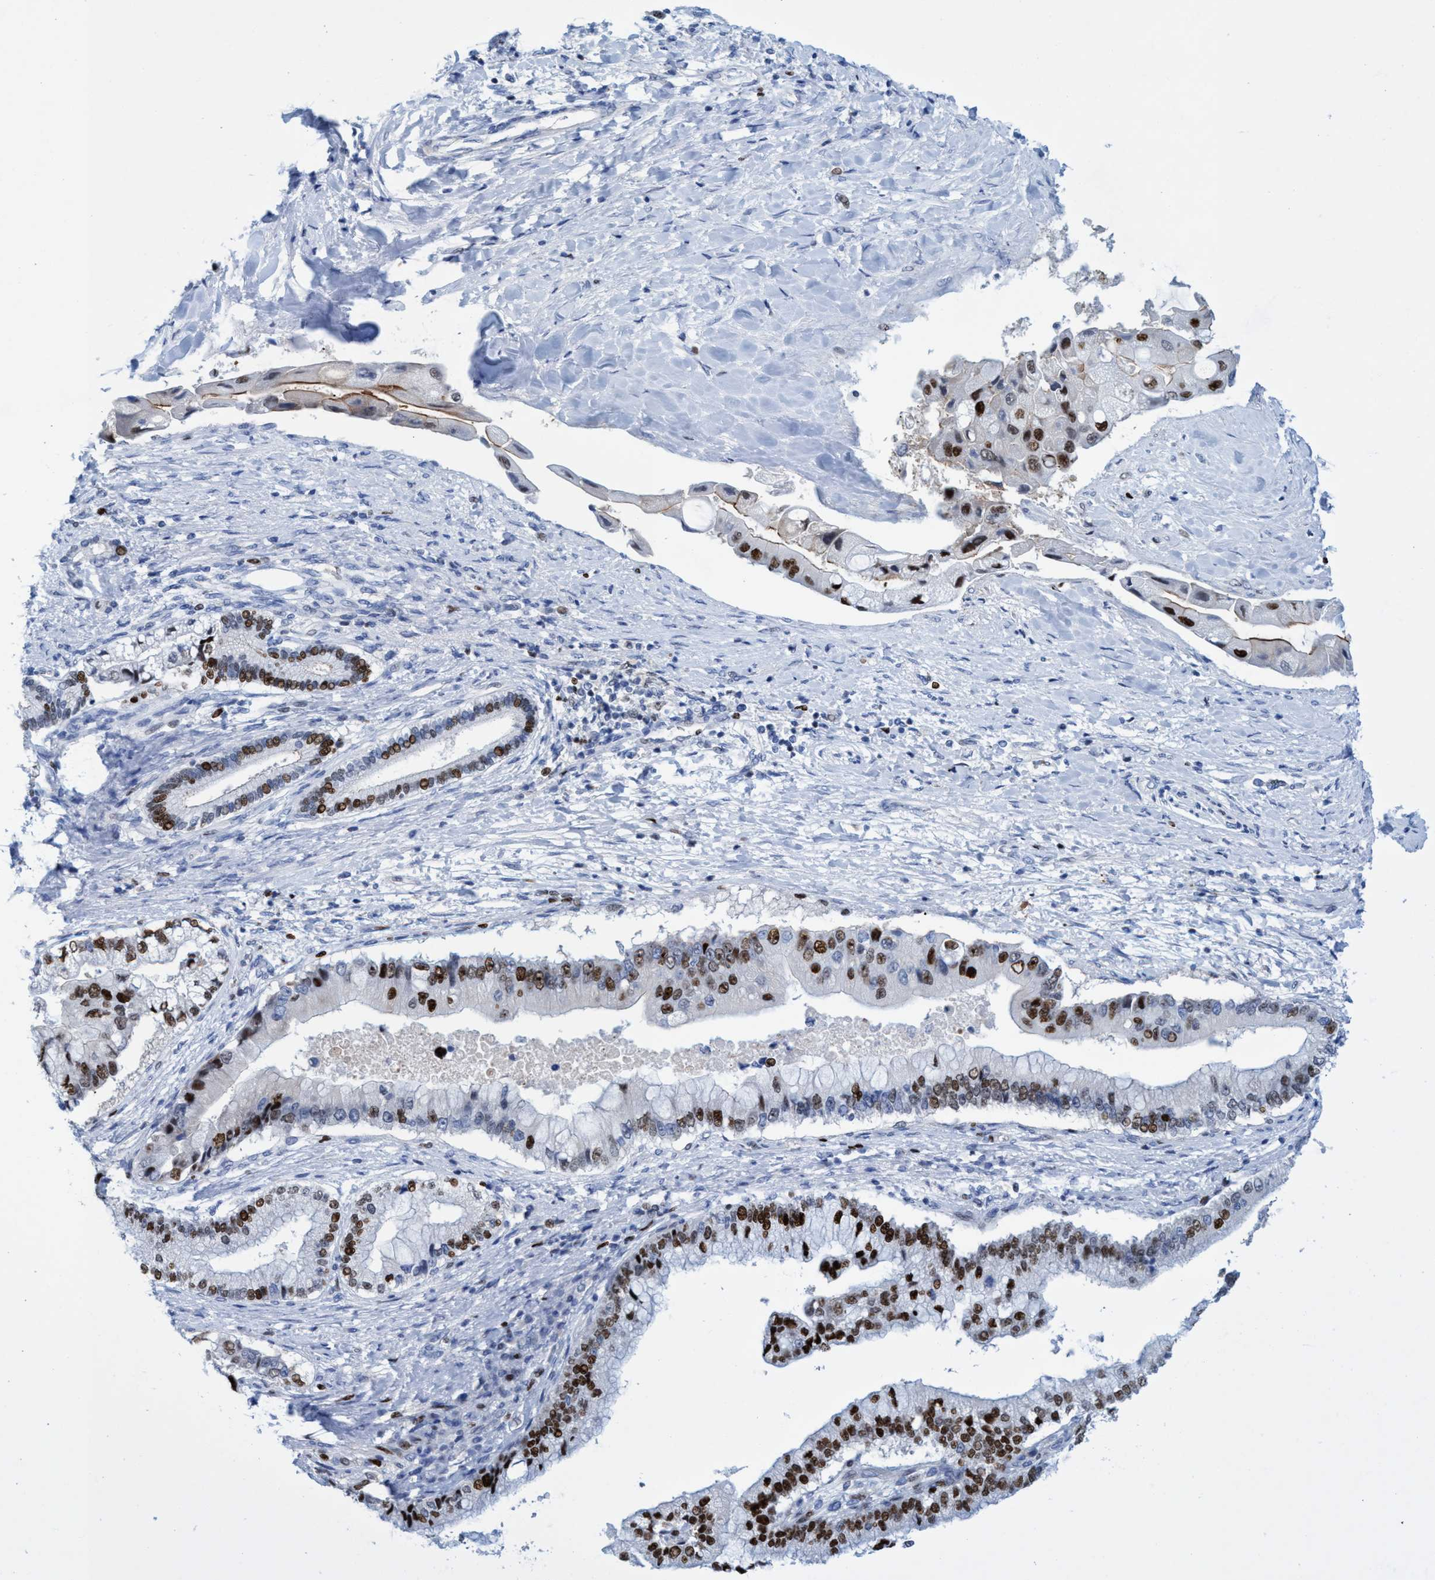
{"staining": {"intensity": "strong", "quantity": "25%-75%", "location": "nuclear"}, "tissue": "liver cancer", "cell_type": "Tumor cells", "image_type": "cancer", "snomed": [{"axis": "morphology", "description": "Cholangiocarcinoma"}, {"axis": "topography", "description": "Liver"}], "caption": "Liver cancer was stained to show a protein in brown. There is high levels of strong nuclear staining in approximately 25%-75% of tumor cells.", "gene": "R3HCC1", "patient": {"sex": "male", "age": 50}}